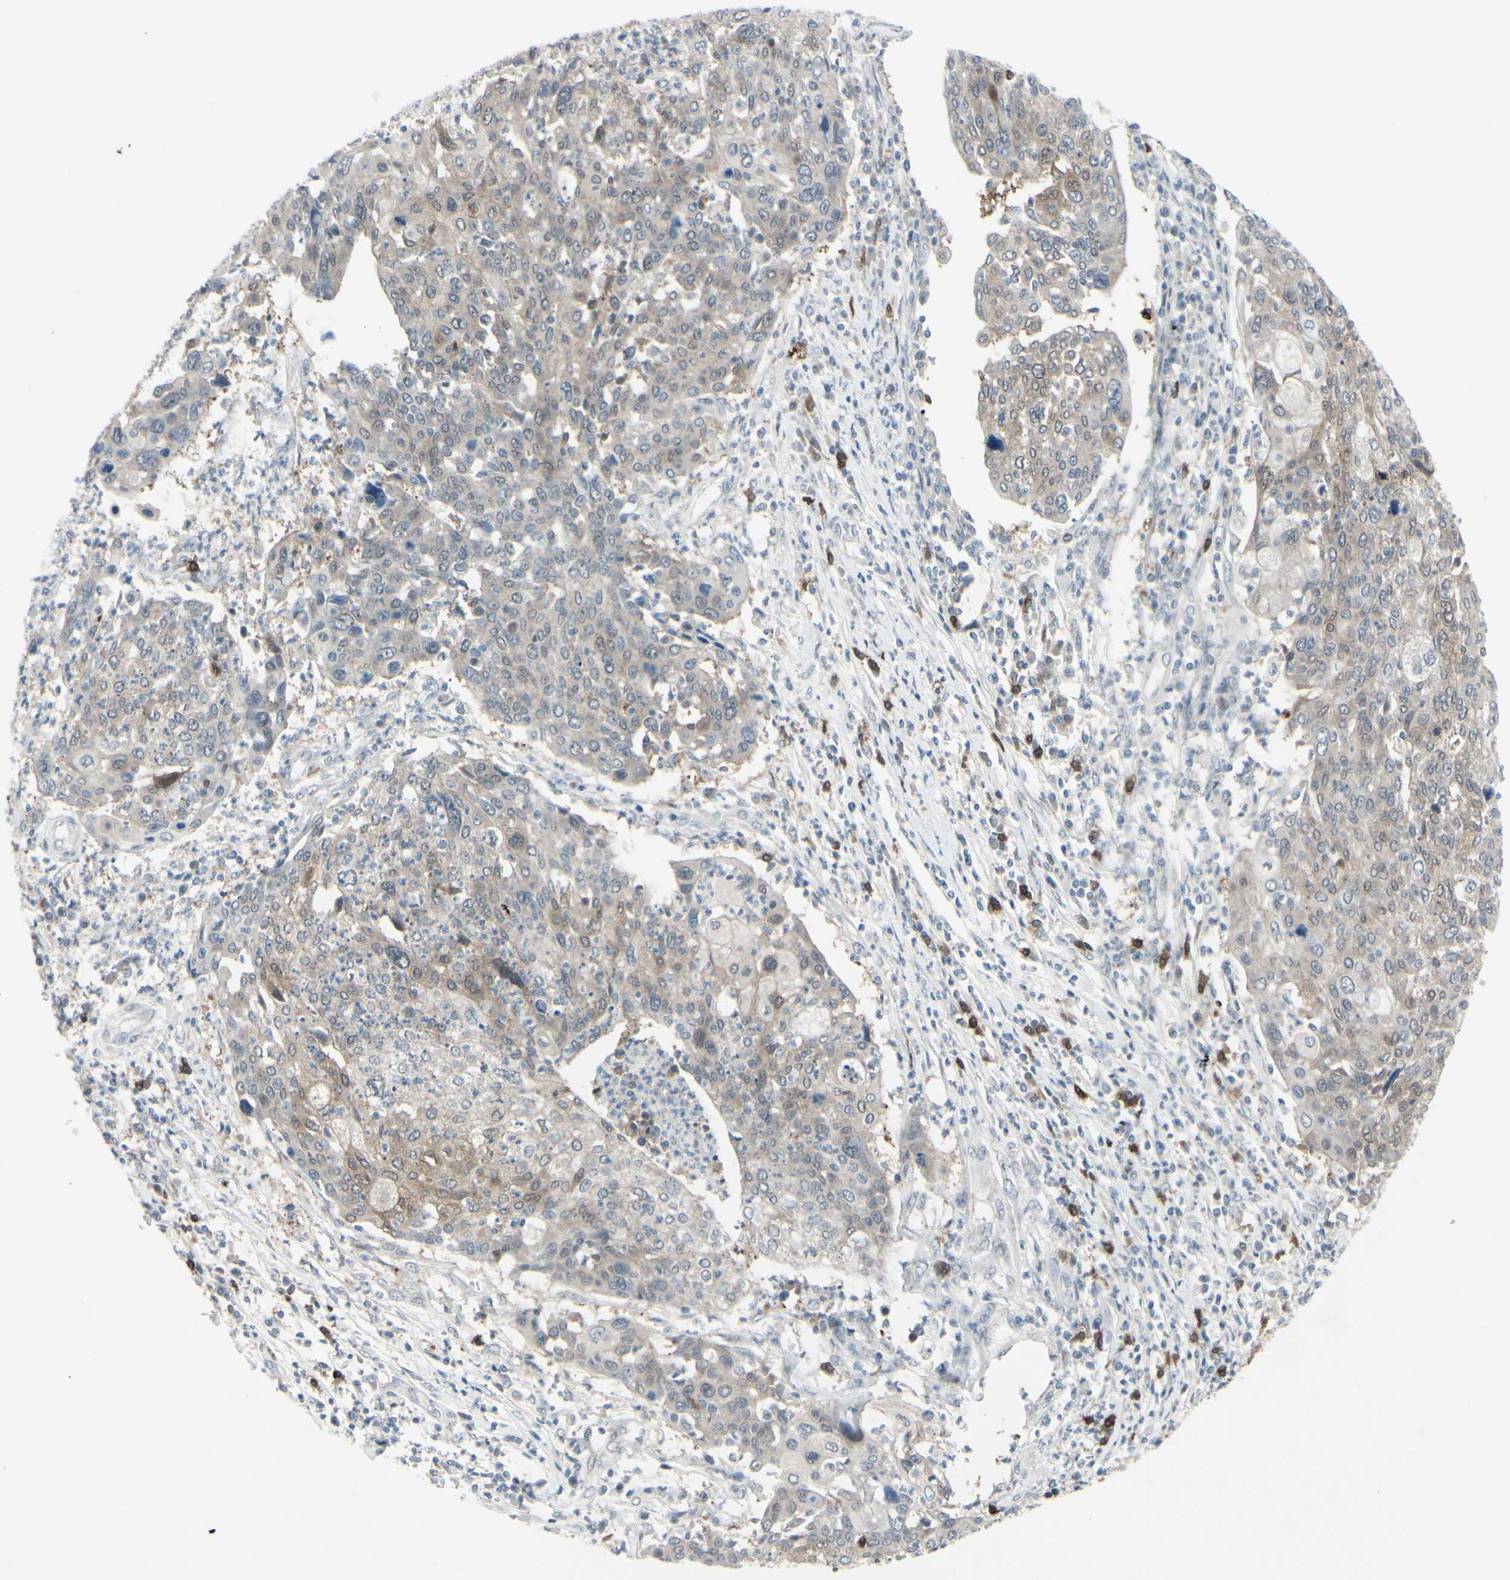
{"staining": {"intensity": "moderate", "quantity": "25%-75%", "location": "cytoplasmic/membranous"}, "tissue": "cervical cancer", "cell_type": "Tumor cells", "image_type": "cancer", "snomed": [{"axis": "morphology", "description": "Squamous cell carcinoma, NOS"}, {"axis": "topography", "description": "Cervix"}], "caption": "Human squamous cell carcinoma (cervical) stained with a brown dye reveals moderate cytoplasmic/membranous positive staining in approximately 25%-75% of tumor cells.", "gene": "ETNK1", "patient": {"sex": "female", "age": 40}}